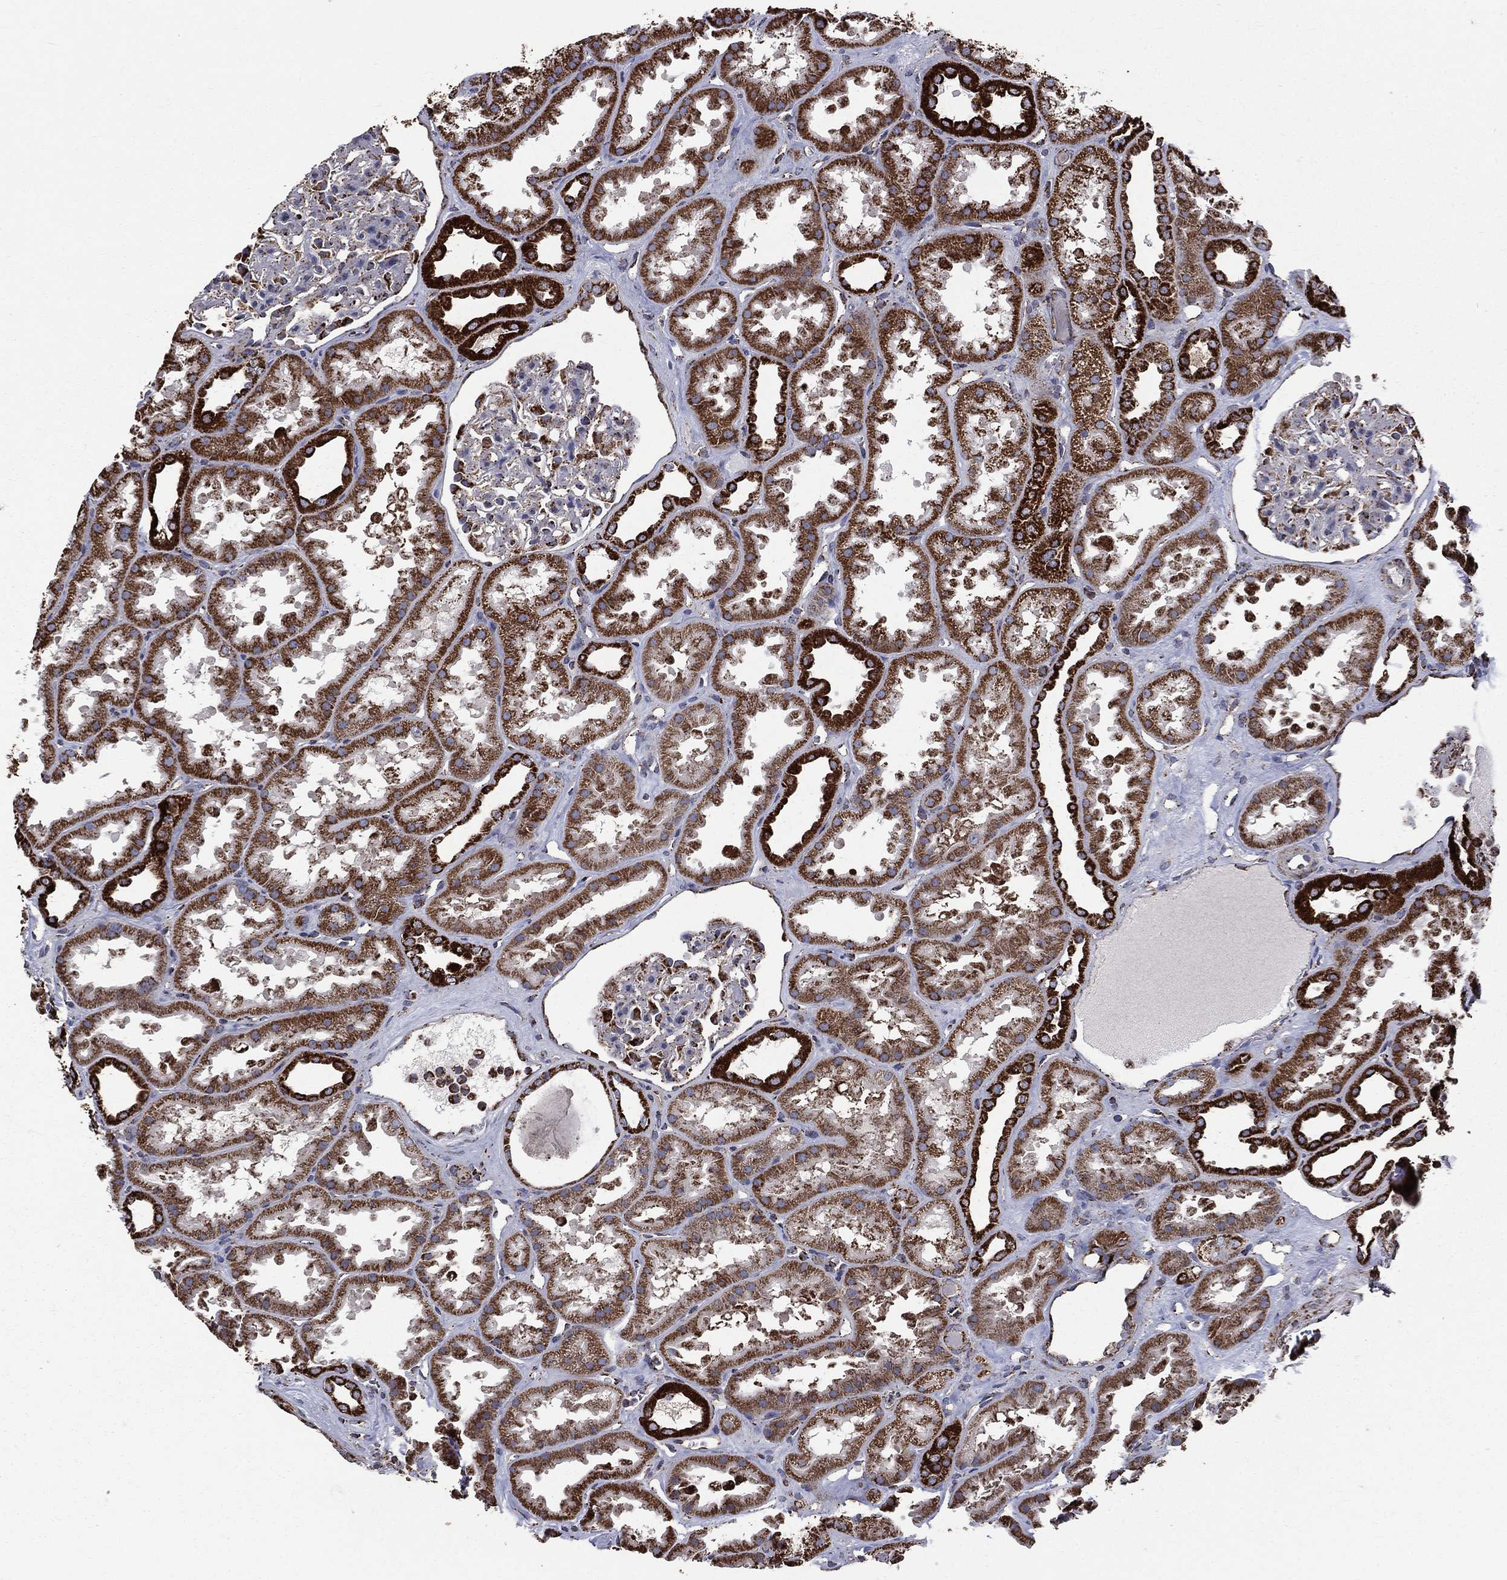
{"staining": {"intensity": "strong", "quantity": "<25%", "location": "cytoplasmic/membranous"}, "tissue": "kidney", "cell_type": "Cells in glomeruli", "image_type": "normal", "snomed": [{"axis": "morphology", "description": "Normal tissue, NOS"}, {"axis": "topography", "description": "Kidney"}], "caption": "IHC photomicrograph of benign human kidney stained for a protein (brown), which demonstrates medium levels of strong cytoplasmic/membranous positivity in approximately <25% of cells in glomeruli.", "gene": "GOT2", "patient": {"sex": "male", "age": 61}}